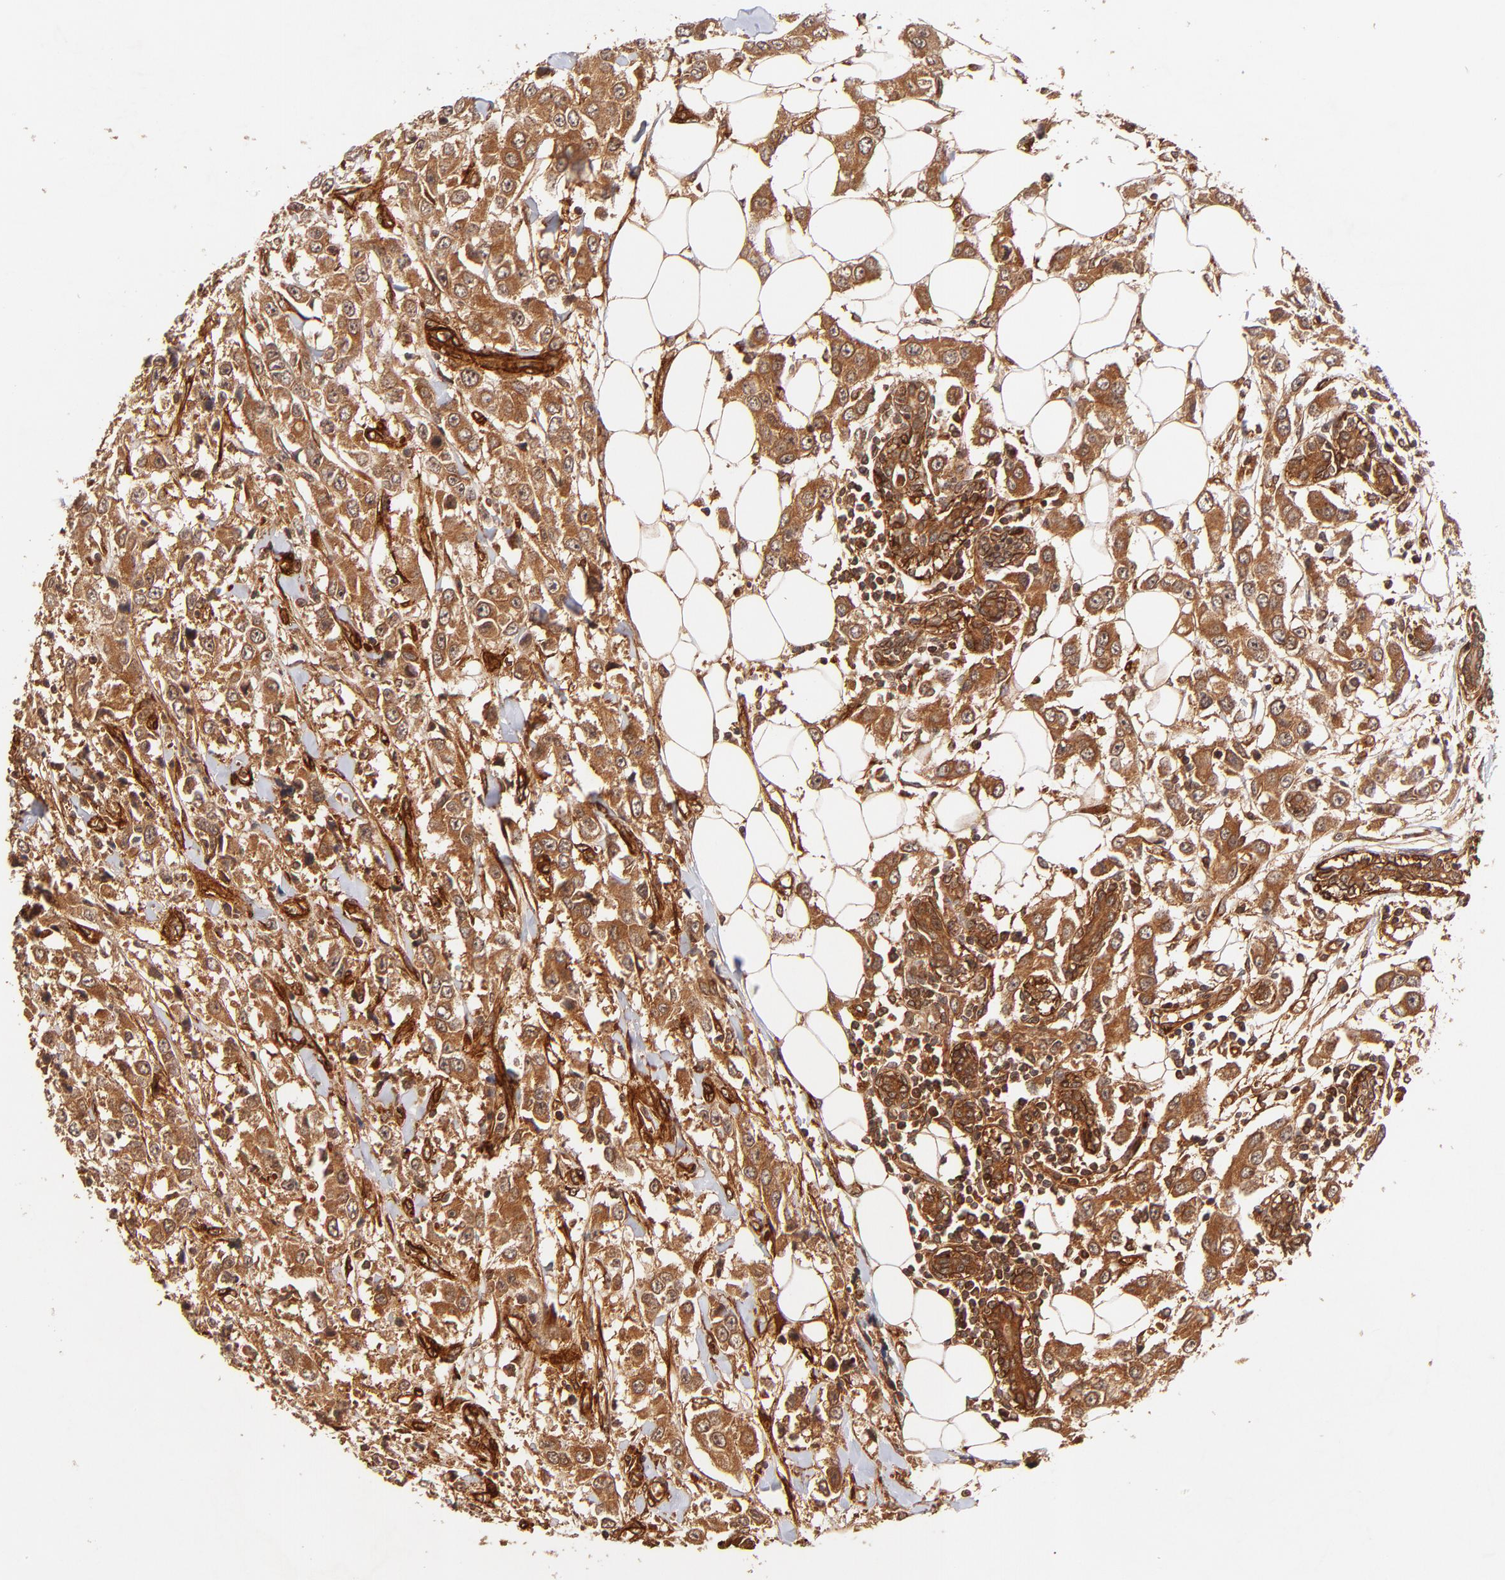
{"staining": {"intensity": "strong", "quantity": ">75%", "location": "cytoplasmic/membranous"}, "tissue": "breast cancer", "cell_type": "Tumor cells", "image_type": "cancer", "snomed": [{"axis": "morphology", "description": "Duct carcinoma"}, {"axis": "topography", "description": "Breast"}], "caption": "Immunohistochemistry (IHC) histopathology image of neoplastic tissue: human invasive ductal carcinoma (breast) stained using immunohistochemistry (IHC) exhibits high levels of strong protein expression localized specifically in the cytoplasmic/membranous of tumor cells, appearing as a cytoplasmic/membranous brown color.", "gene": "ITGB1", "patient": {"sex": "female", "age": 58}}